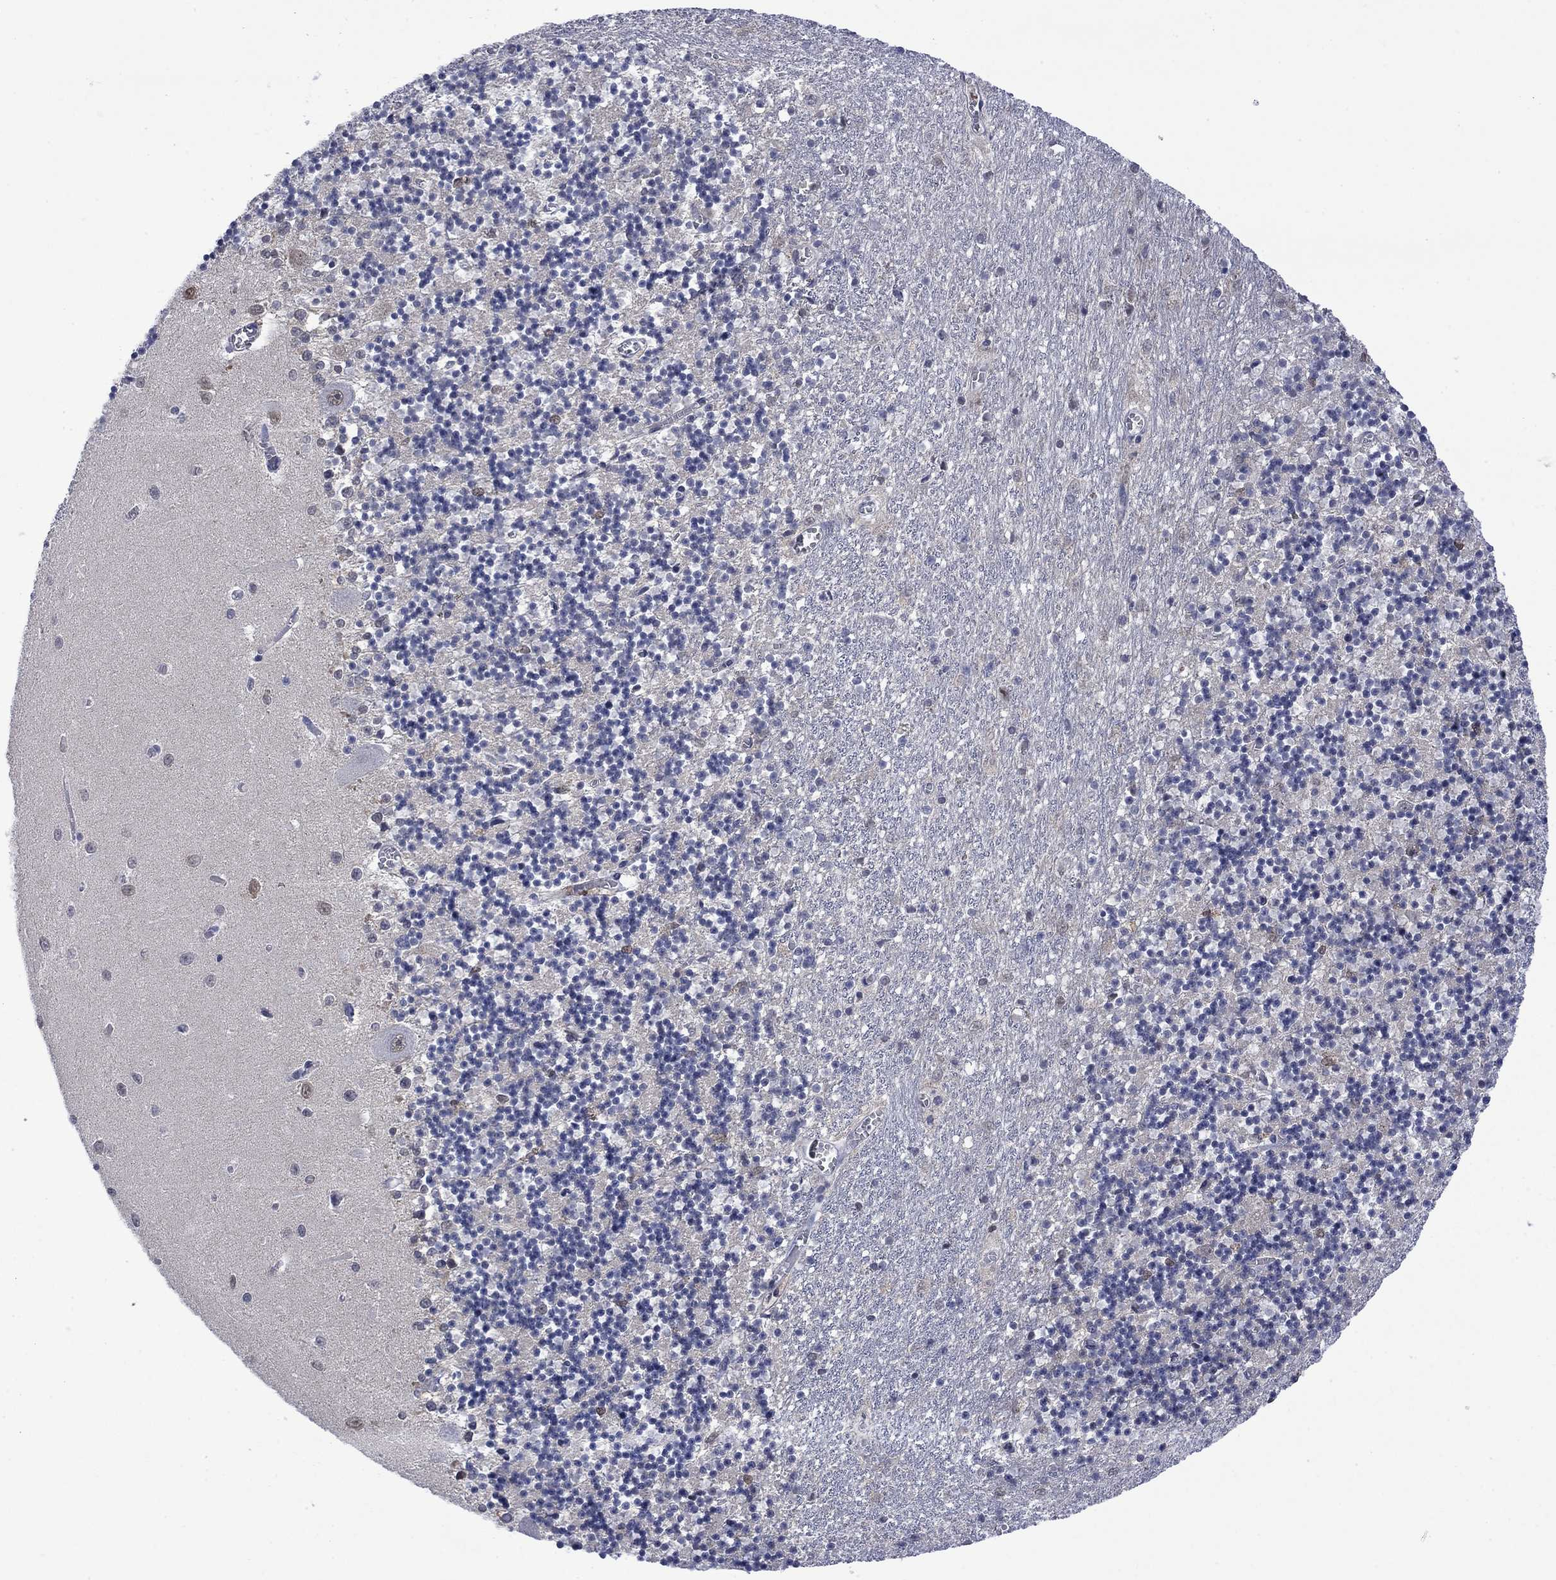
{"staining": {"intensity": "negative", "quantity": "none", "location": "none"}, "tissue": "cerebellum", "cell_type": "Cells in granular layer", "image_type": "normal", "snomed": [{"axis": "morphology", "description": "Normal tissue, NOS"}, {"axis": "topography", "description": "Cerebellum"}], "caption": "Cerebellum was stained to show a protein in brown. There is no significant positivity in cells in granular layer. Brightfield microscopy of immunohistochemistry stained with DAB (3,3'-diaminobenzidine) (brown) and hematoxylin (blue), captured at high magnification.", "gene": "AGL", "patient": {"sex": "female", "age": 64}}